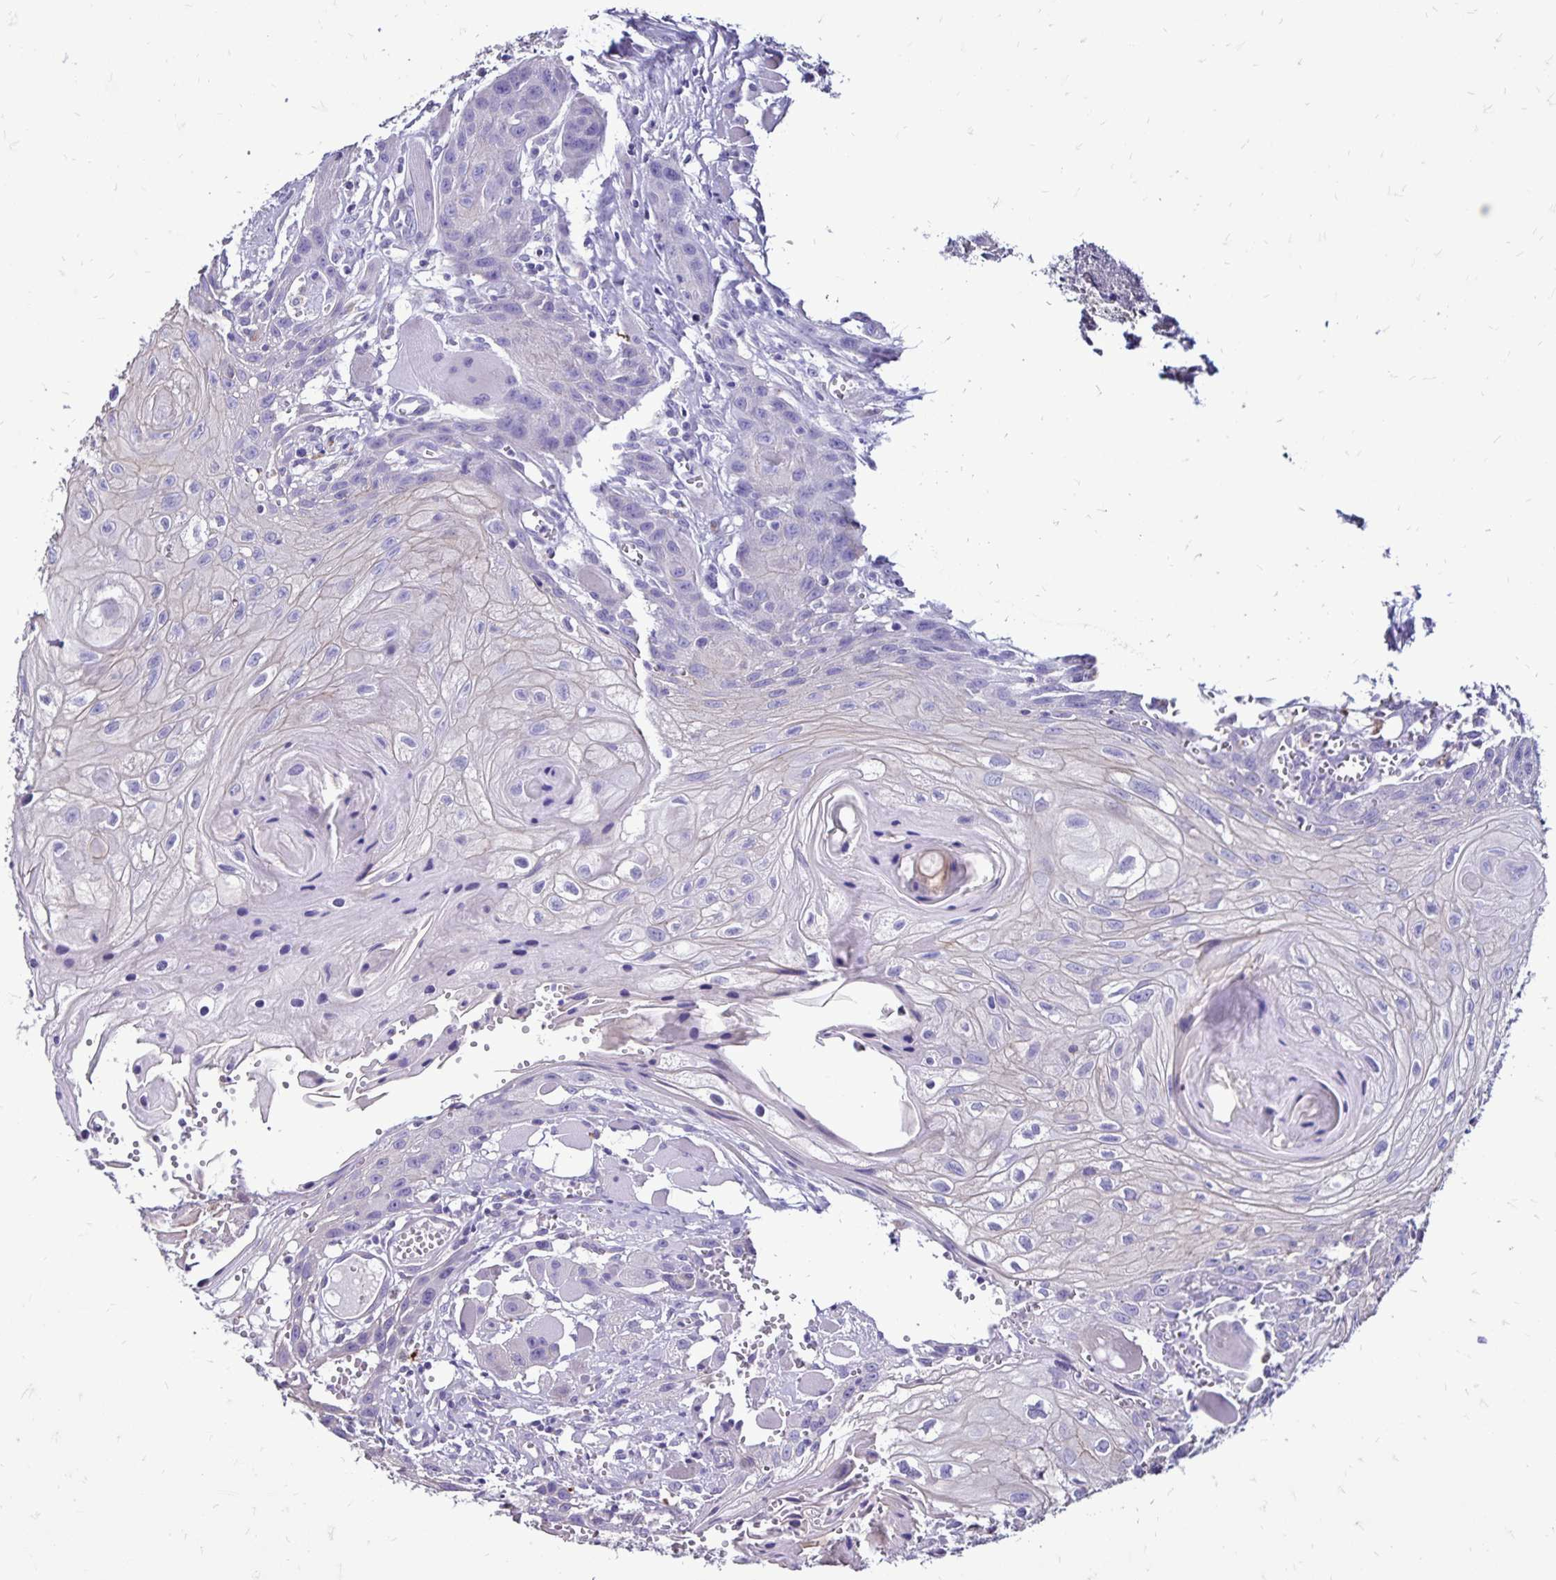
{"staining": {"intensity": "negative", "quantity": "none", "location": "none"}, "tissue": "head and neck cancer", "cell_type": "Tumor cells", "image_type": "cancer", "snomed": [{"axis": "morphology", "description": "Squamous cell carcinoma, NOS"}, {"axis": "topography", "description": "Oral tissue"}, {"axis": "topography", "description": "Head-Neck"}], "caption": "Tumor cells are negative for protein expression in human head and neck cancer. (DAB (3,3'-diaminobenzidine) immunohistochemistry with hematoxylin counter stain).", "gene": "EVPL", "patient": {"sex": "male", "age": 58}}